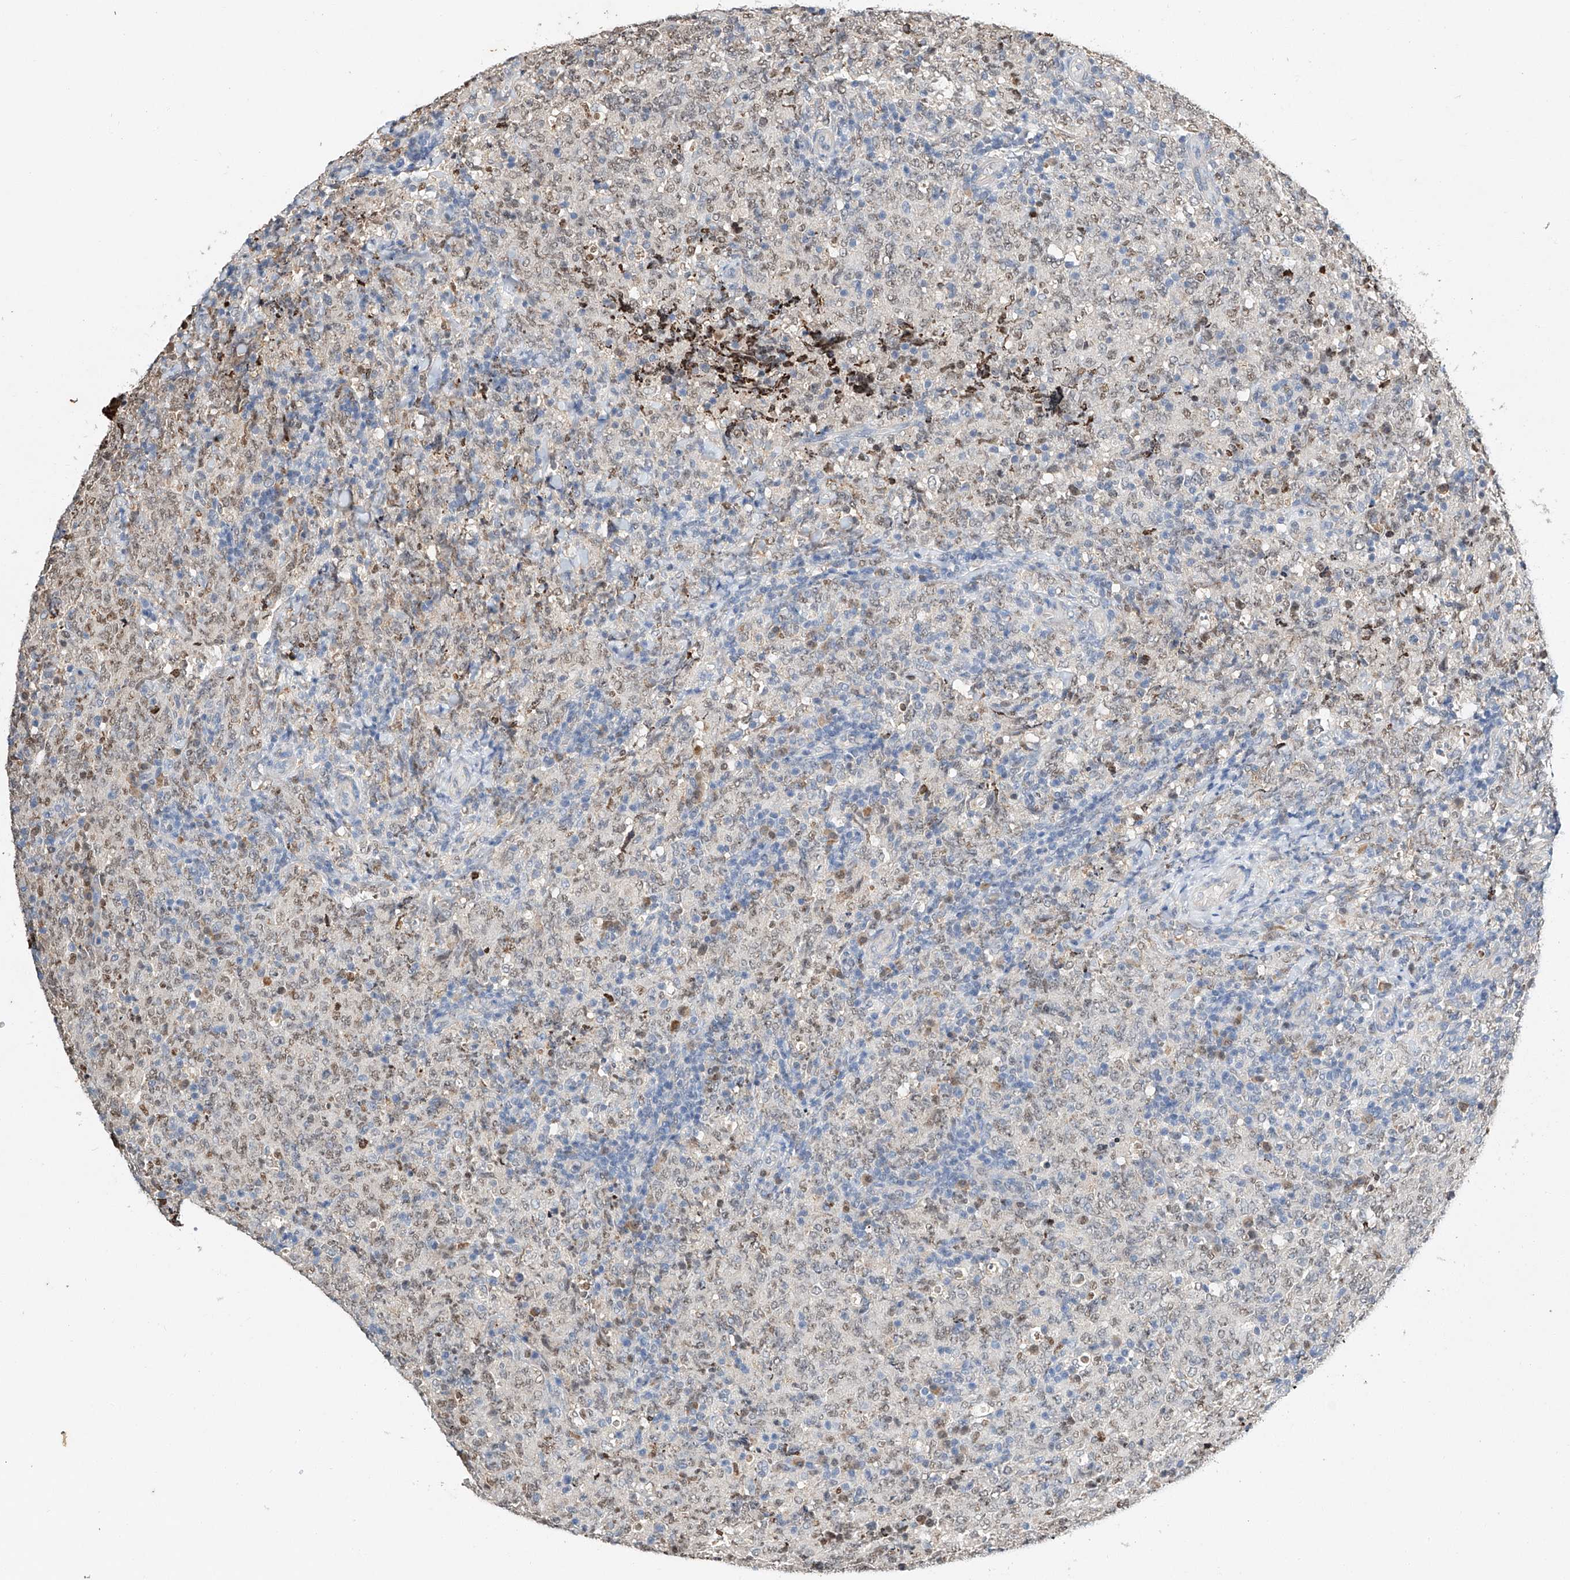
{"staining": {"intensity": "weak", "quantity": "25%-75%", "location": "nuclear"}, "tissue": "lymphoma", "cell_type": "Tumor cells", "image_type": "cancer", "snomed": [{"axis": "morphology", "description": "Malignant lymphoma, non-Hodgkin's type, High grade"}, {"axis": "topography", "description": "Tonsil"}], "caption": "A micrograph showing weak nuclear staining in about 25%-75% of tumor cells in lymphoma, as visualized by brown immunohistochemical staining.", "gene": "CTDP1", "patient": {"sex": "female", "age": 36}}